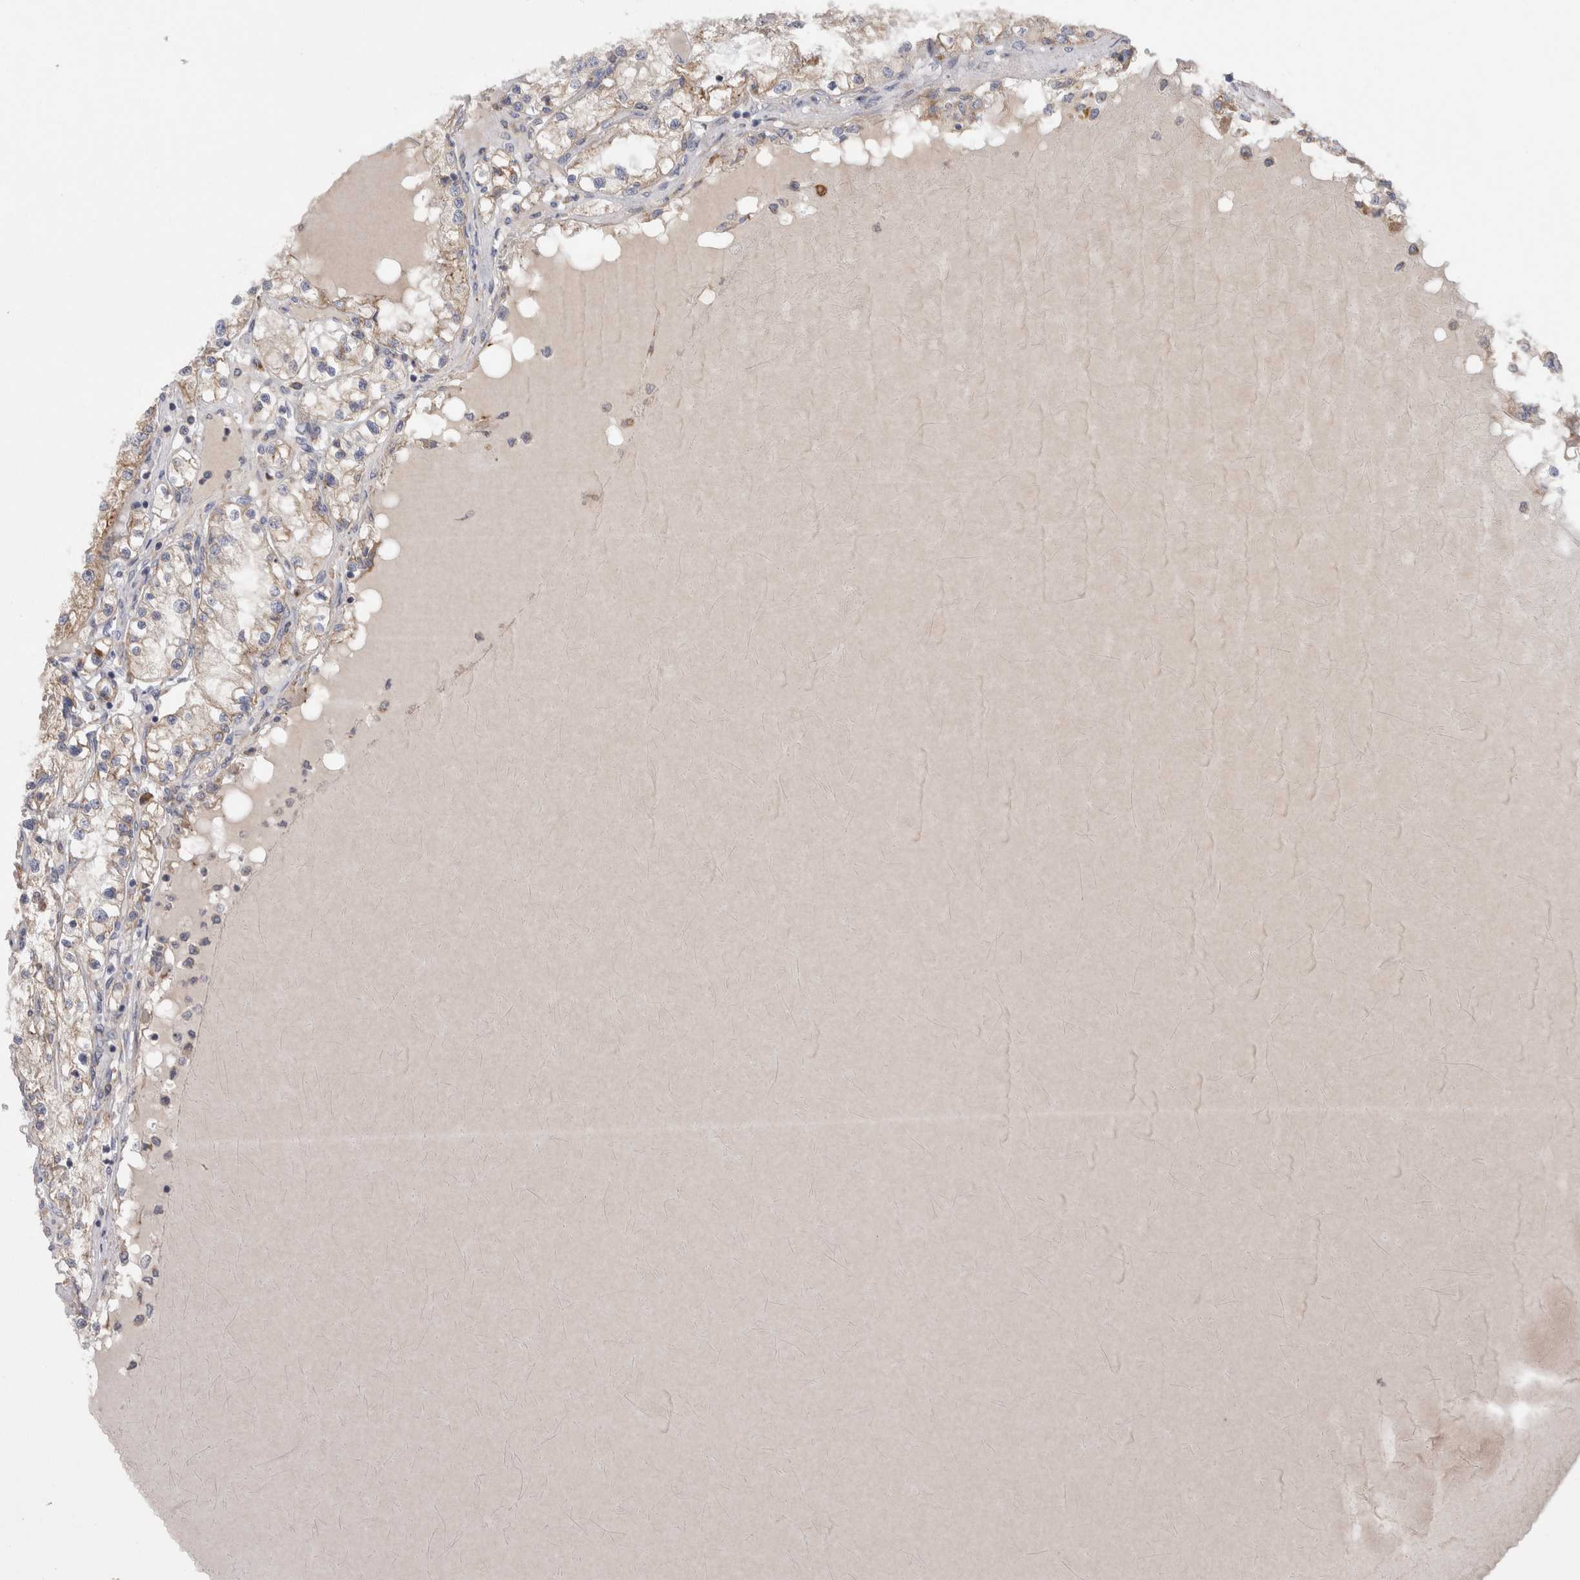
{"staining": {"intensity": "moderate", "quantity": "25%-75%", "location": "cytoplasmic/membranous"}, "tissue": "renal cancer", "cell_type": "Tumor cells", "image_type": "cancer", "snomed": [{"axis": "morphology", "description": "Adenocarcinoma, NOS"}, {"axis": "topography", "description": "Kidney"}], "caption": "Approximately 25%-75% of tumor cells in human renal adenocarcinoma display moderate cytoplasmic/membranous protein positivity as visualized by brown immunohistochemical staining.", "gene": "ZNF341", "patient": {"sex": "male", "age": 68}}